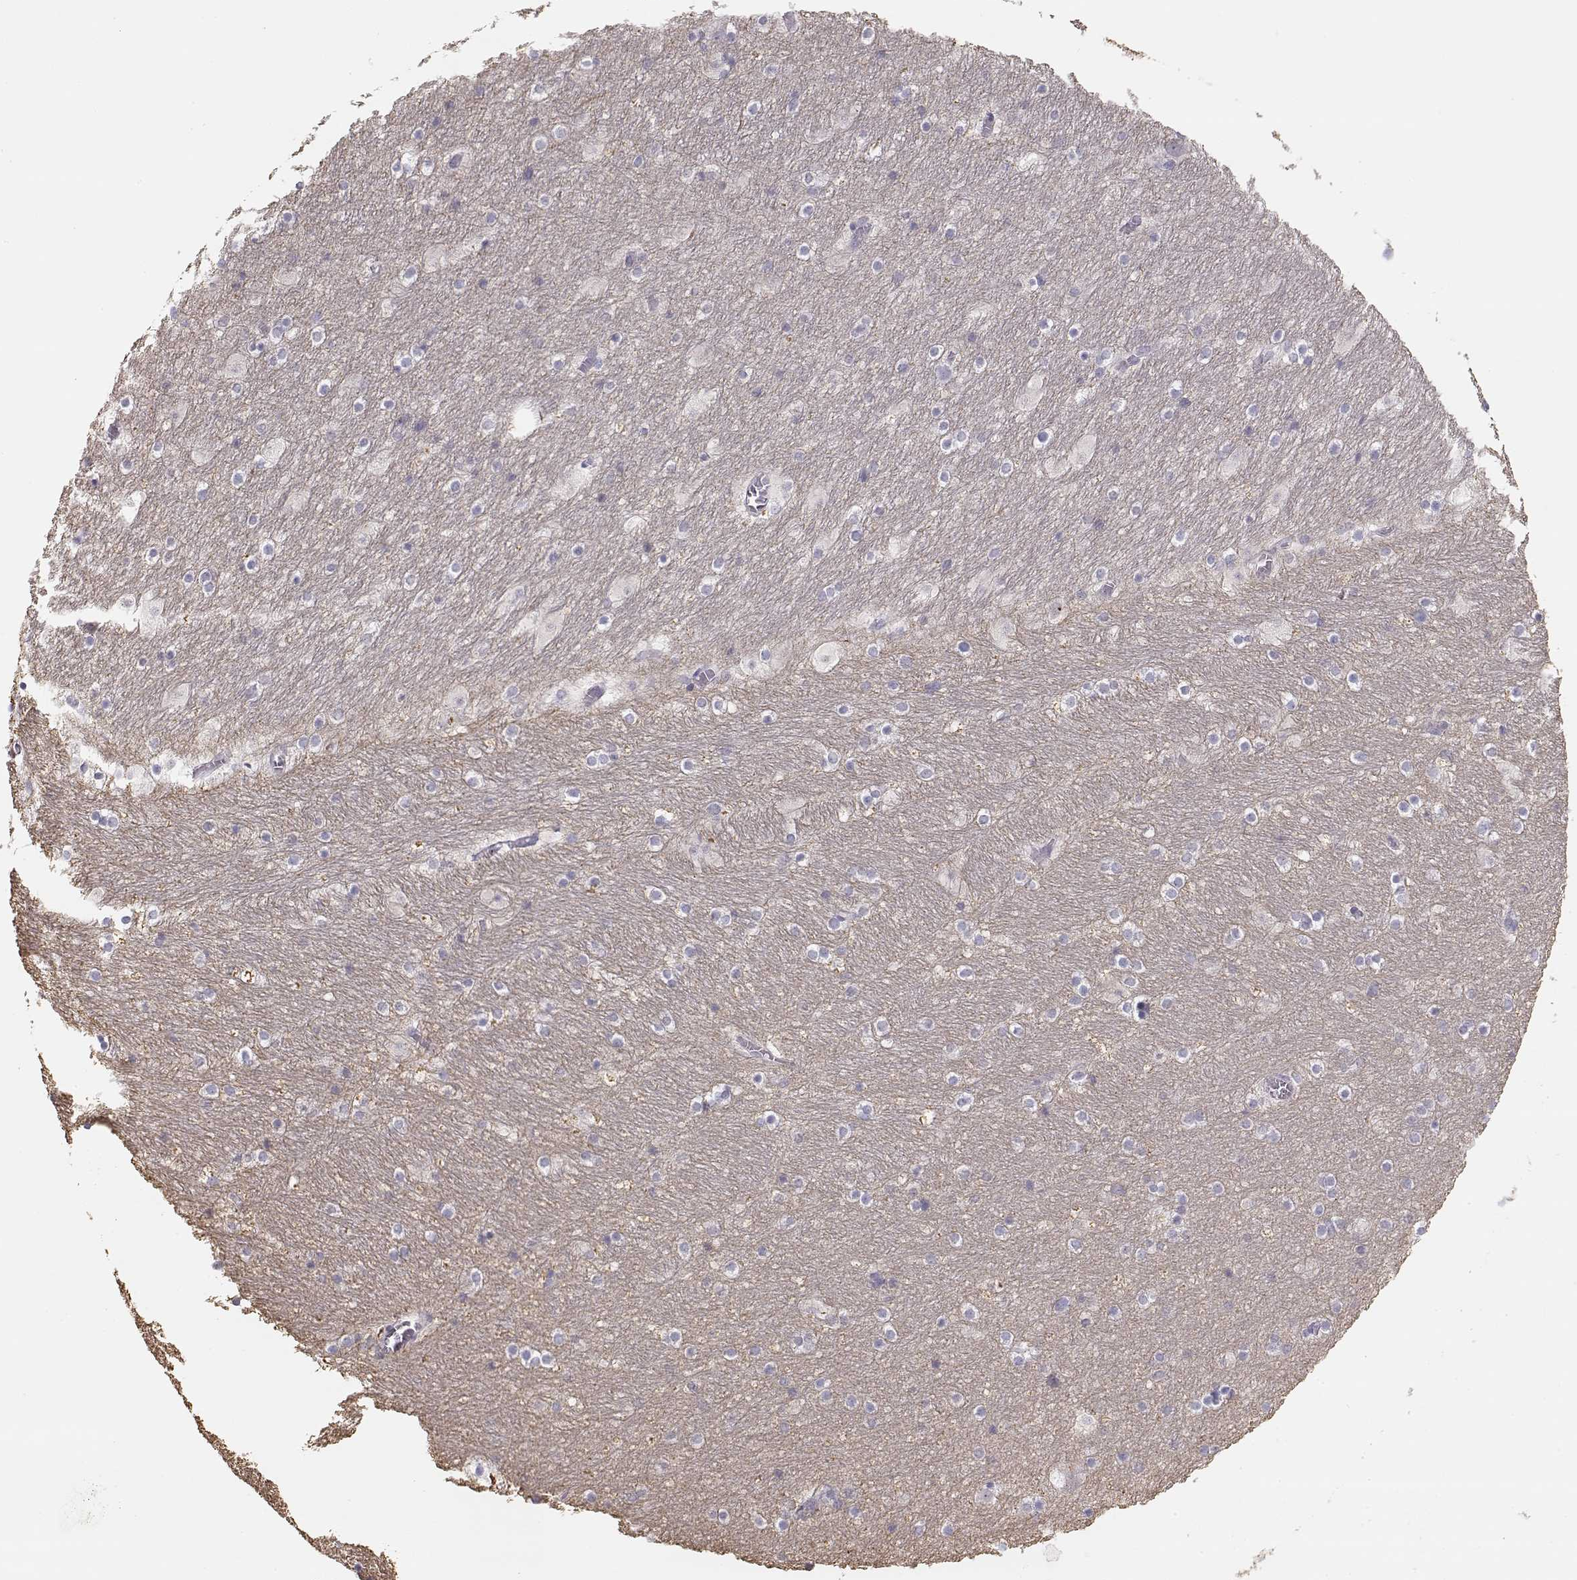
{"staining": {"intensity": "negative", "quantity": "none", "location": "none"}, "tissue": "hippocampus", "cell_type": "Glial cells", "image_type": "normal", "snomed": [{"axis": "morphology", "description": "Normal tissue, NOS"}, {"axis": "topography", "description": "Hippocampus"}], "caption": "A micrograph of human hippocampus is negative for staining in glial cells. (DAB immunohistochemistry (IHC) with hematoxylin counter stain).", "gene": "TTC26", "patient": {"sex": "male", "age": 45}}